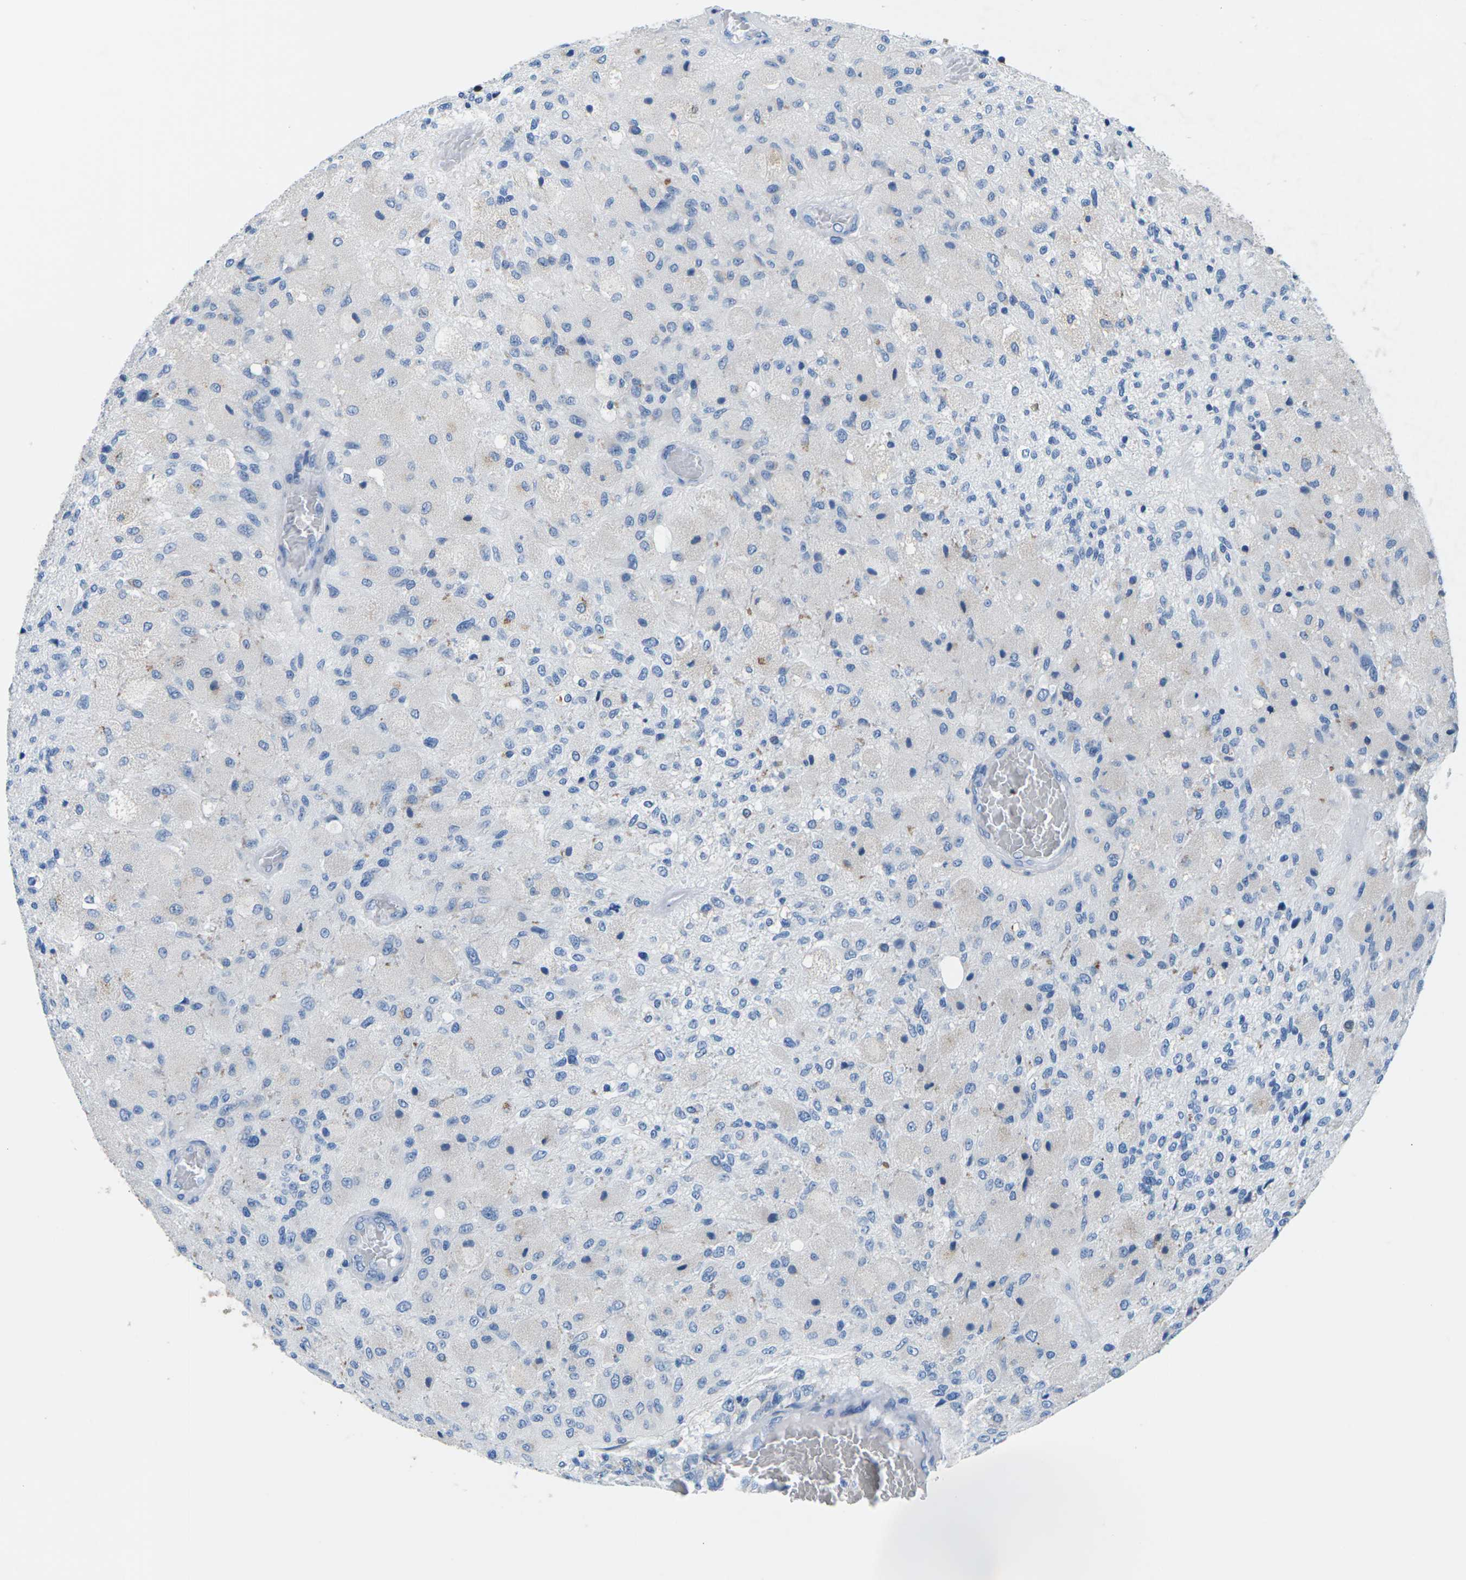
{"staining": {"intensity": "negative", "quantity": "none", "location": "none"}, "tissue": "glioma", "cell_type": "Tumor cells", "image_type": "cancer", "snomed": [{"axis": "morphology", "description": "Normal tissue, NOS"}, {"axis": "morphology", "description": "Glioma, malignant, High grade"}, {"axis": "topography", "description": "Cerebral cortex"}], "caption": "The immunohistochemistry (IHC) photomicrograph has no significant positivity in tumor cells of malignant glioma (high-grade) tissue.", "gene": "SYNGR2", "patient": {"sex": "male", "age": 77}}